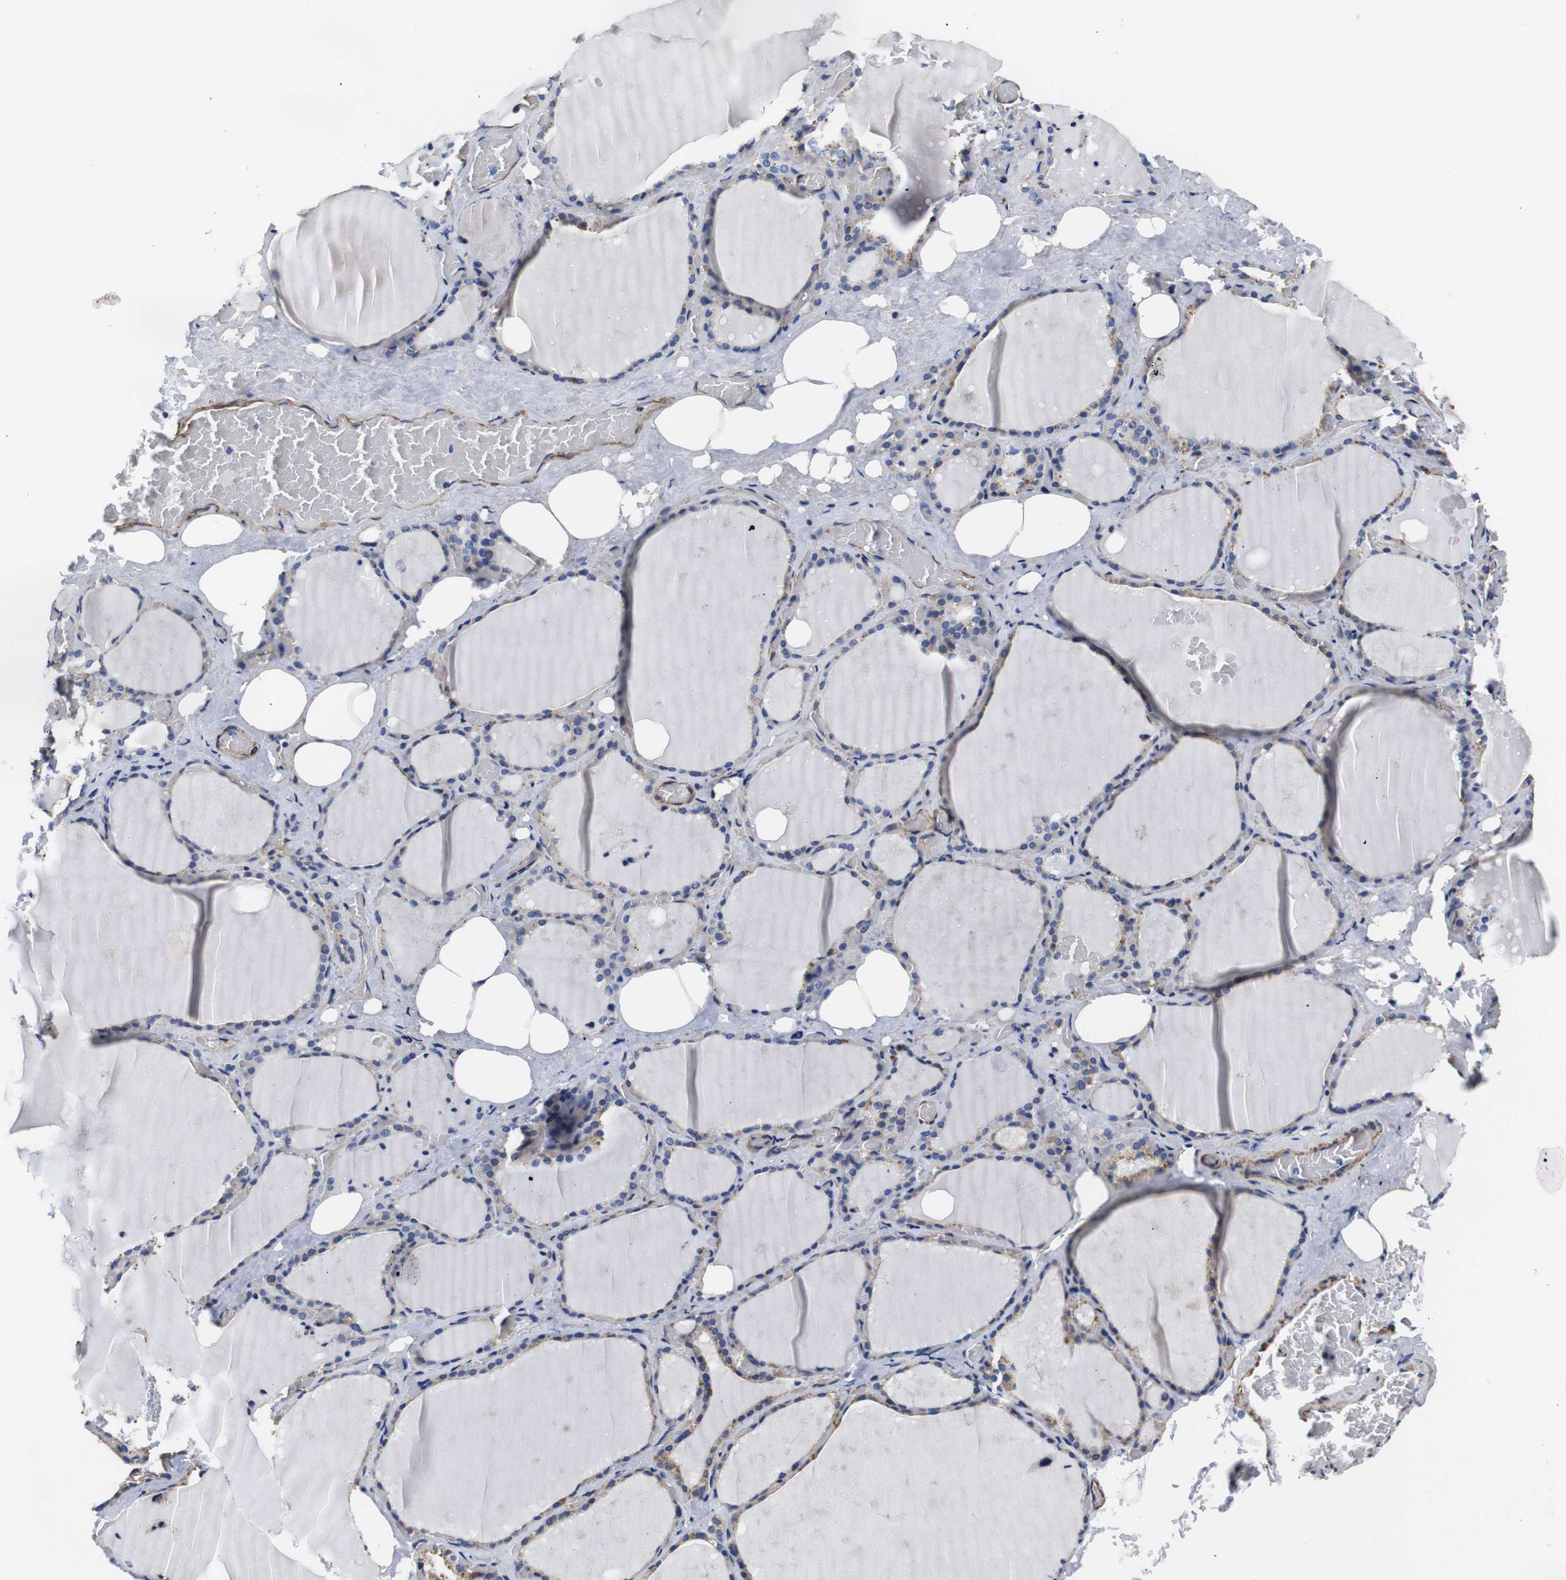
{"staining": {"intensity": "weak", "quantity": "25%-75%", "location": "cytoplasmic/membranous"}, "tissue": "thyroid gland", "cell_type": "Glandular cells", "image_type": "normal", "snomed": [{"axis": "morphology", "description": "Normal tissue, NOS"}, {"axis": "topography", "description": "Thyroid gland"}], "caption": "Immunohistochemistry (IHC) (DAB) staining of unremarkable human thyroid gland demonstrates weak cytoplasmic/membranous protein positivity in about 25%-75% of glandular cells. The staining was performed using DAB, with brown indicating positive protein expression. Nuclei are stained blue with hematoxylin.", "gene": "WNT10A", "patient": {"sex": "male", "age": 61}}